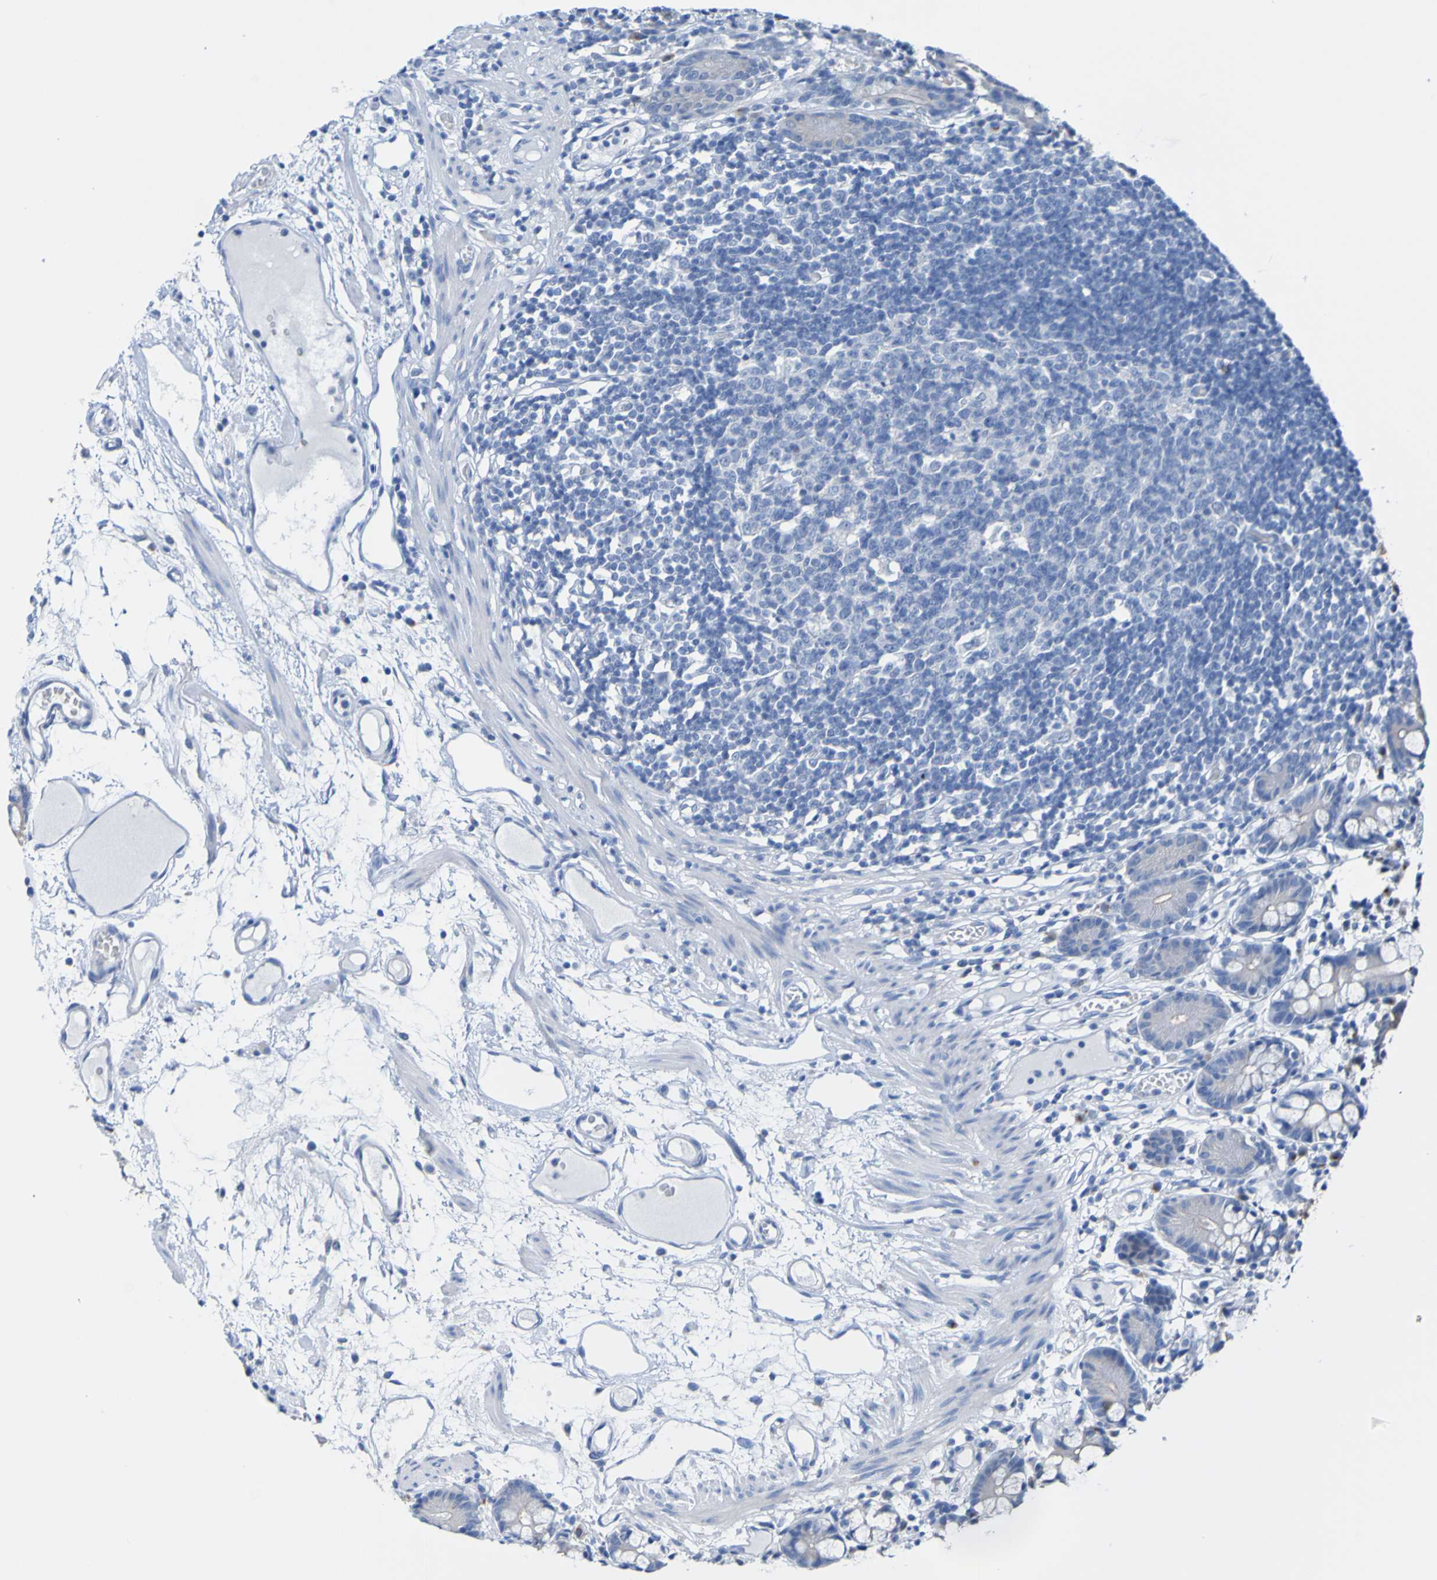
{"staining": {"intensity": "strong", "quantity": "<25%", "location": "cytoplasmic/membranous"}, "tissue": "small intestine", "cell_type": "Glandular cells", "image_type": "normal", "snomed": [{"axis": "morphology", "description": "Normal tissue, NOS"}, {"axis": "morphology", "description": "Cystadenocarcinoma, serous, Metastatic site"}, {"axis": "topography", "description": "Small intestine"}], "caption": "Small intestine stained with immunohistochemistry demonstrates strong cytoplasmic/membranous positivity in approximately <25% of glandular cells.", "gene": "ACMSD", "patient": {"sex": "female", "age": 61}}